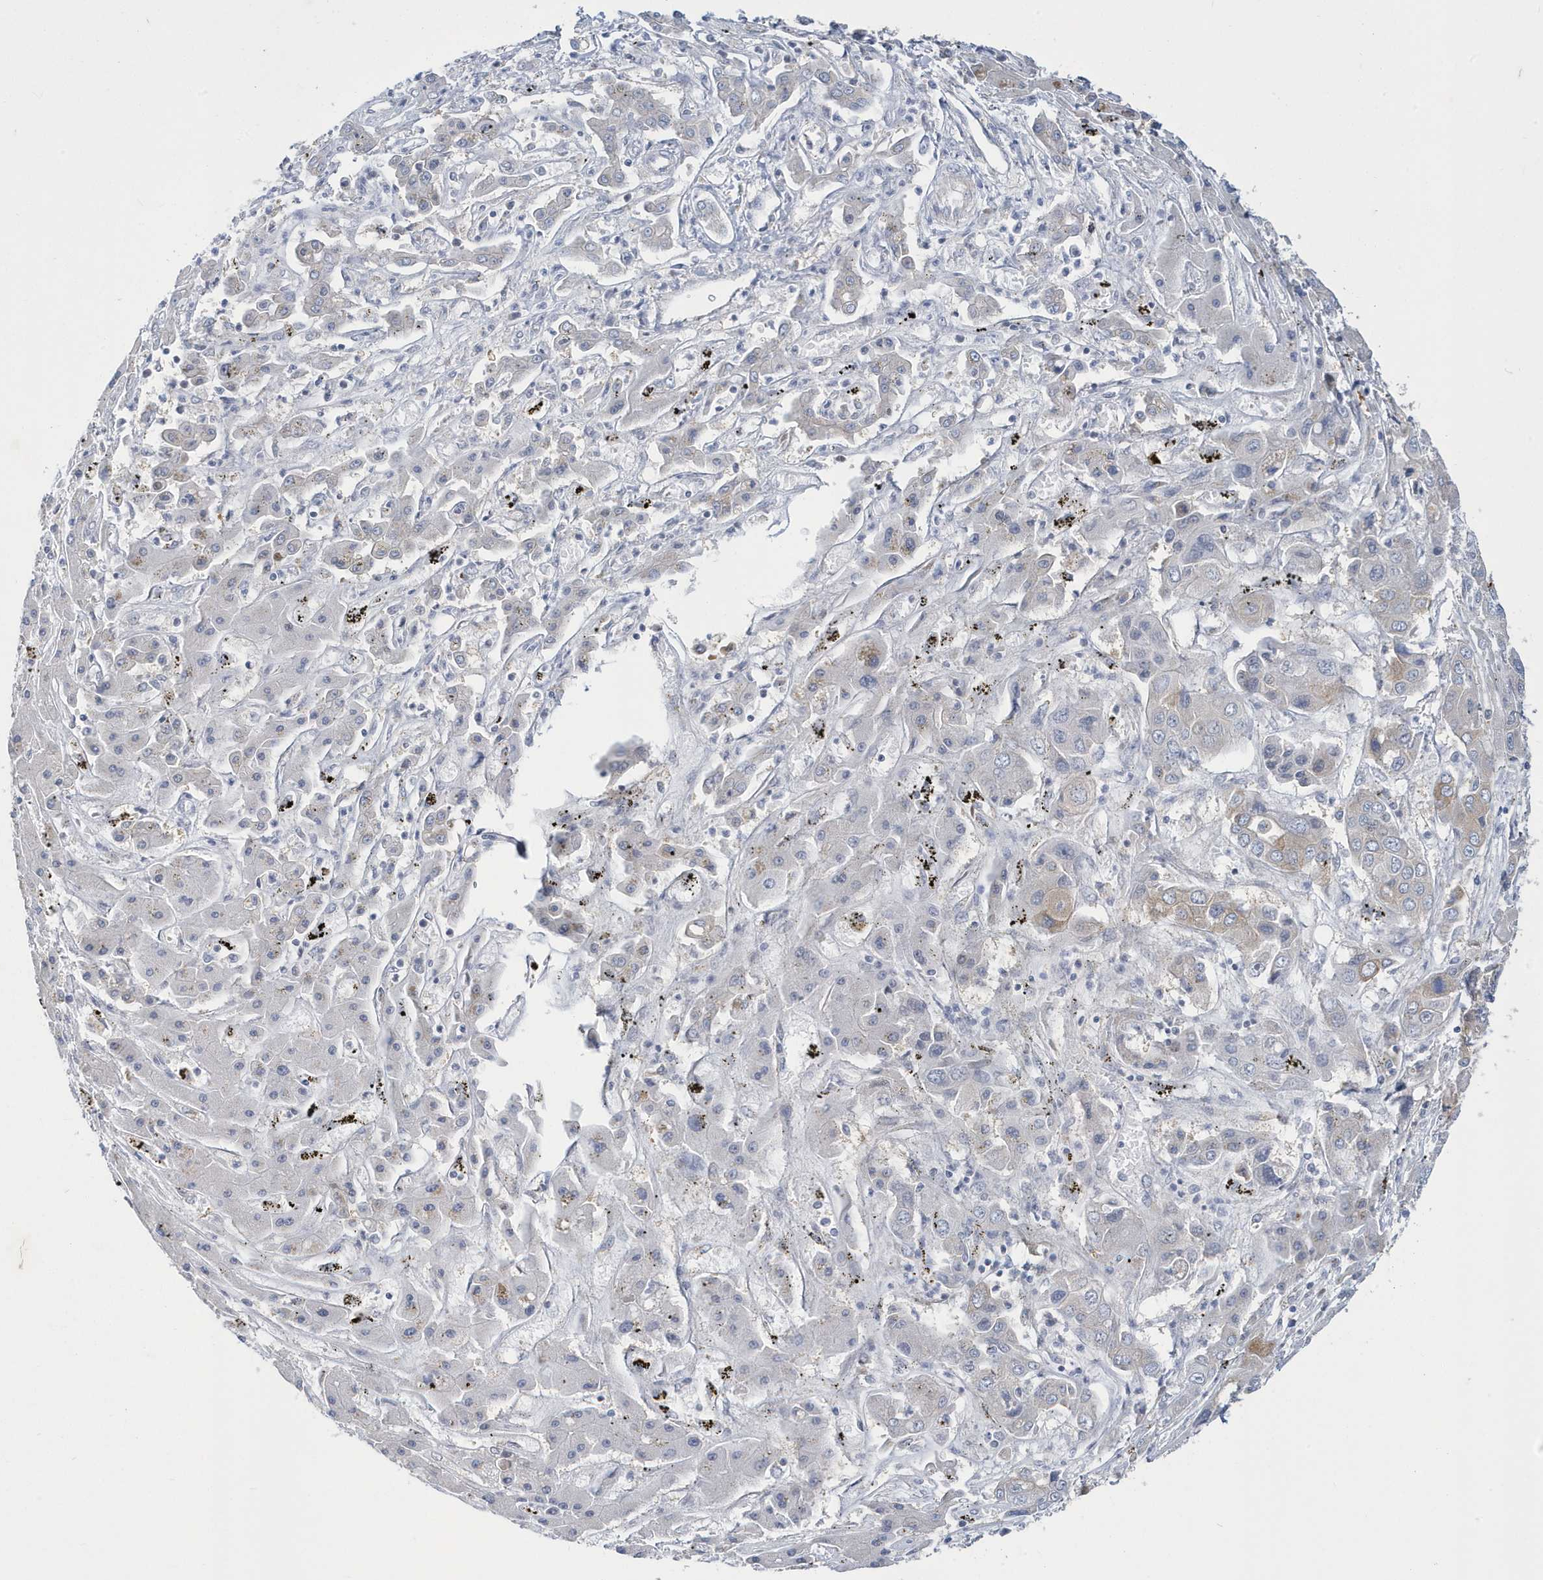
{"staining": {"intensity": "strong", "quantity": "<25%", "location": "cytoplasmic/membranous"}, "tissue": "liver cancer", "cell_type": "Tumor cells", "image_type": "cancer", "snomed": [{"axis": "morphology", "description": "Cholangiocarcinoma"}, {"axis": "topography", "description": "Liver"}], "caption": "Liver cancer was stained to show a protein in brown. There is medium levels of strong cytoplasmic/membranous expression in about <25% of tumor cells.", "gene": "ZNF654", "patient": {"sex": "male", "age": 67}}